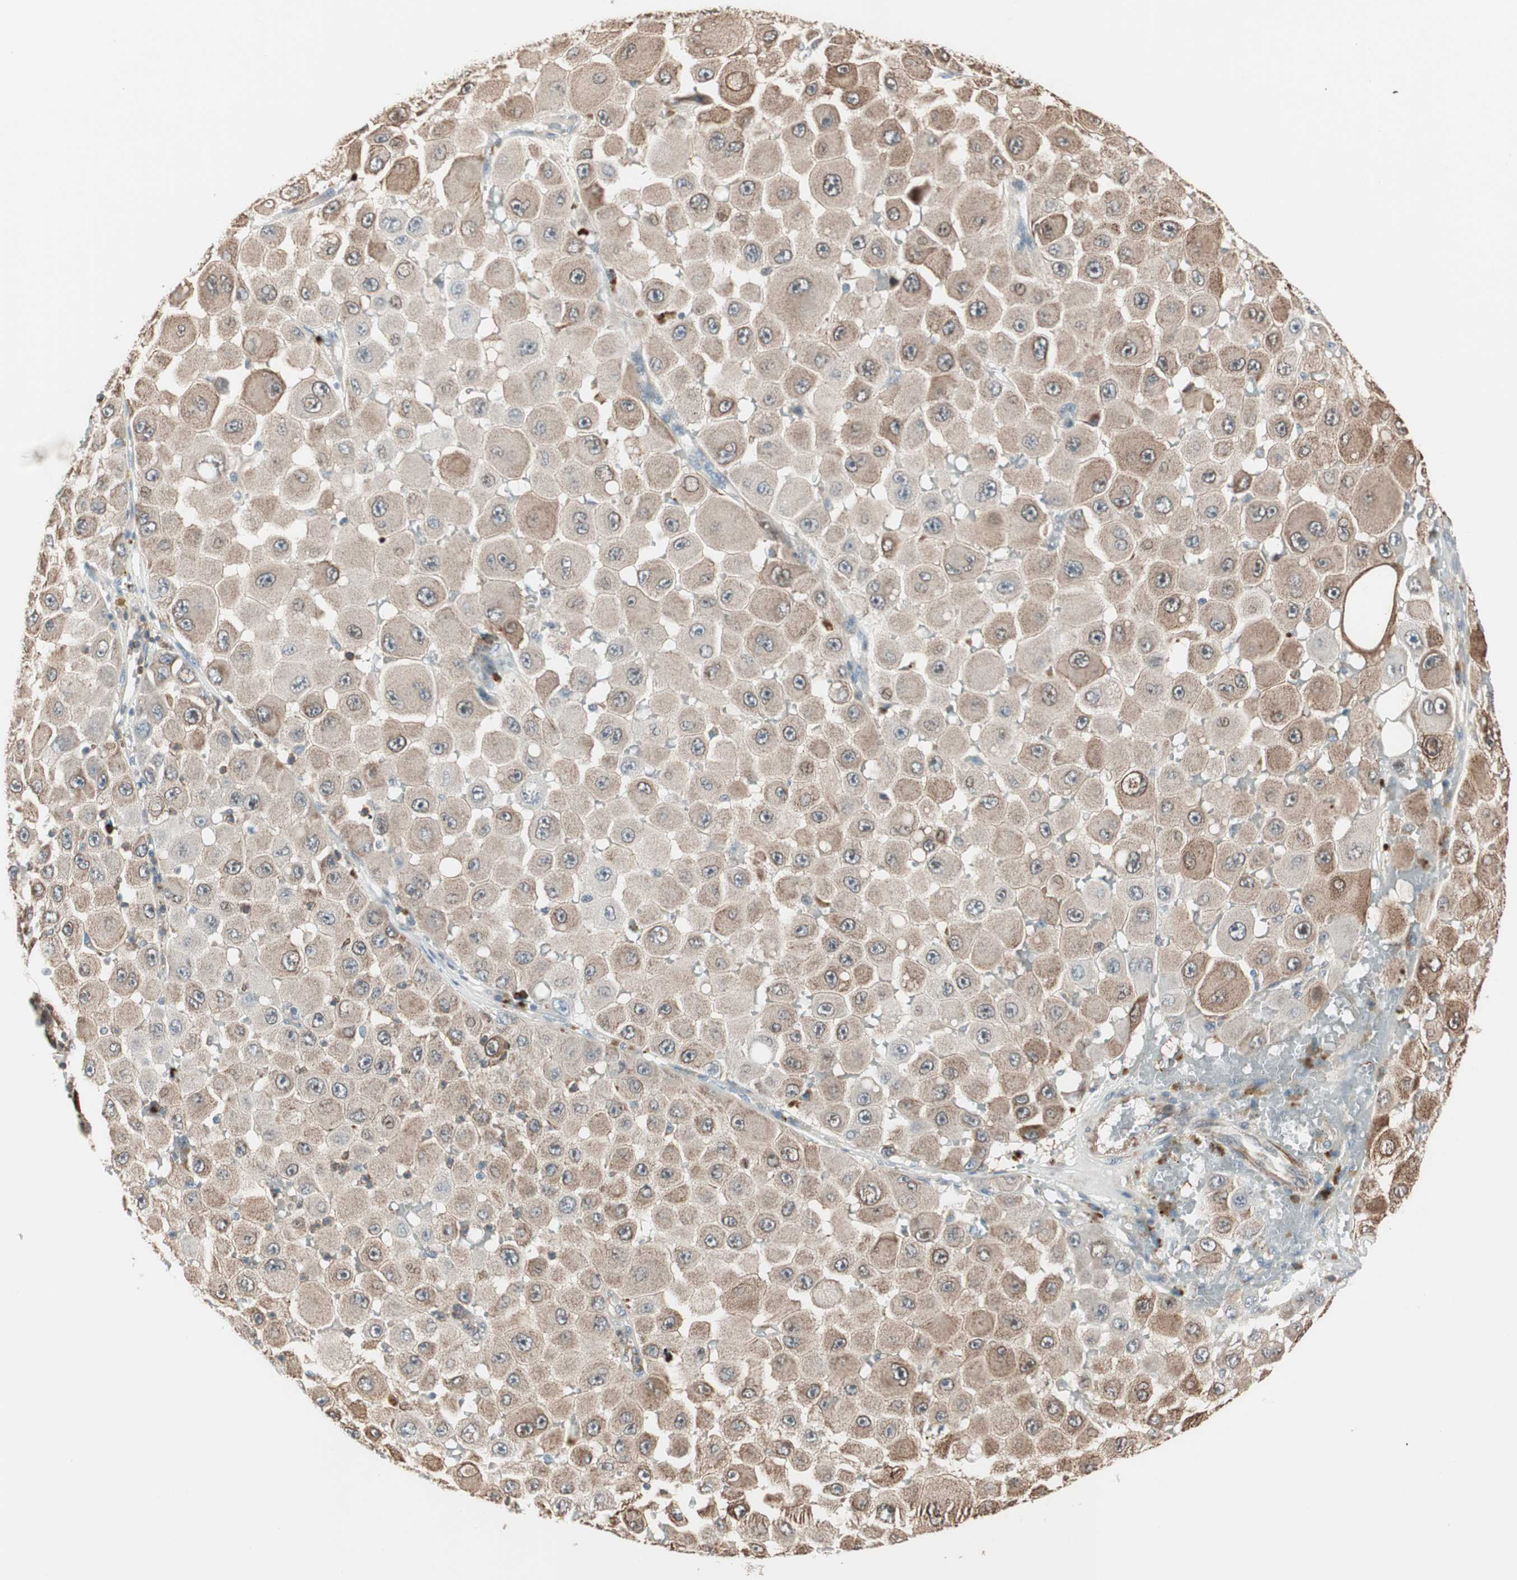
{"staining": {"intensity": "weak", "quantity": ">75%", "location": "cytoplasmic/membranous"}, "tissue": "melanoma", "cell_type": "Tumor cells", "image_type": "cancer", "snomed": [{"axis": "morphology", "description": "Malignant melanoma, NOS"}, {"axis": "topography", "description": "Skin"}], "caption": "Tumor cells exhibit low levels of weak cytoplasmic/membranous positivity in approximately >75% of cells in human melanoma.", "gene": "MAD2L2", "patient": {"sex": "female", "age": 81}}